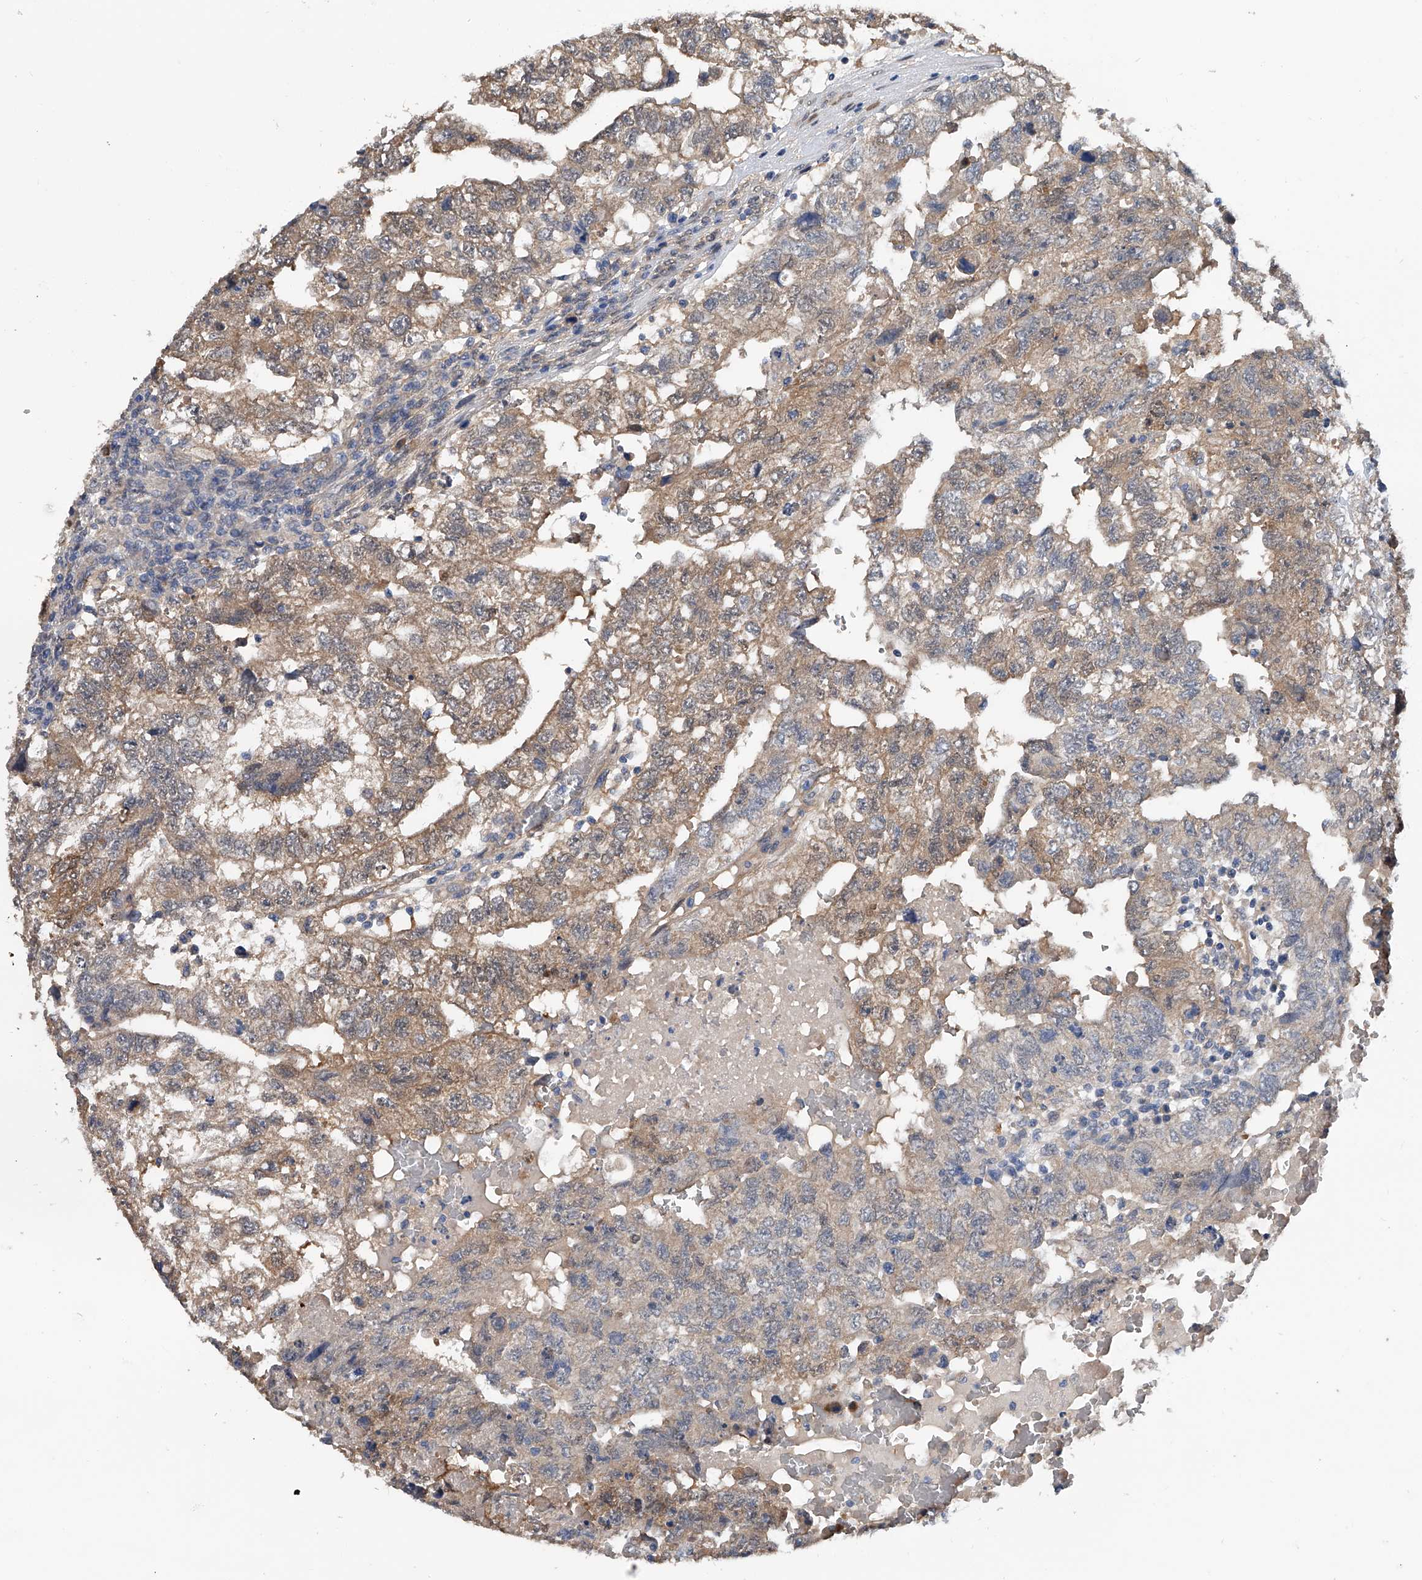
{"staining": {"intensity": "moderate", "quantity": ">75%", "location": "cytoplasmic/membranous"}, "tissue": "testis cancer", "cell_type": "Tumor cells", "image_type": "cancer", "snomed": [{"axis": "morphology", "description": "Carcinoma, Embryonal, NOS"}, {"axis": "topography", "description": "Testis"}], "caption": "A brown stain labels moderate cytoplasmic/membranous positivity of a protein in testis cancer tumor cells.", "gene": "PGM3", "patient": {"sex": "male", "age": 36}}